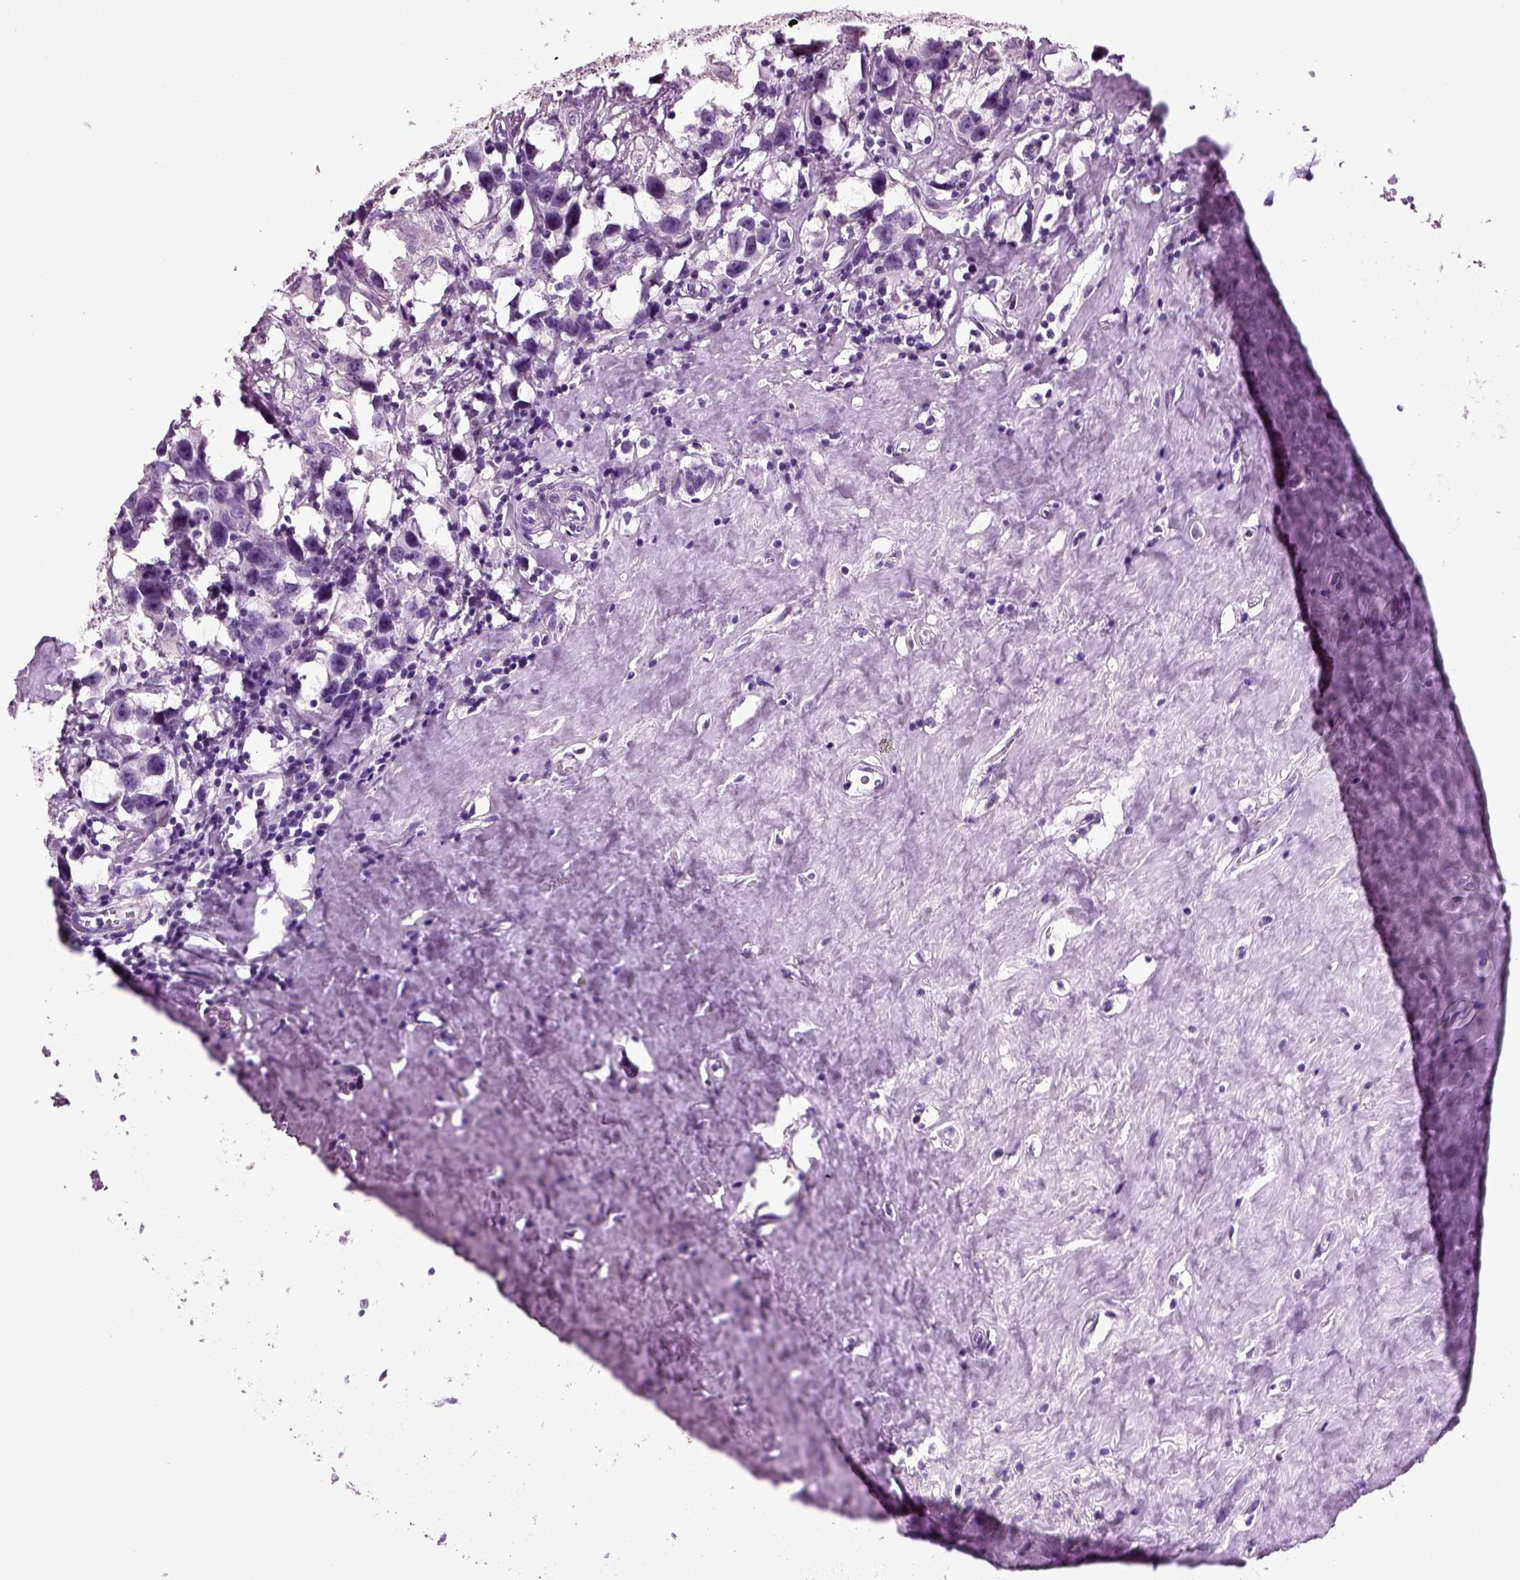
{"staining": {"intensity": "negative", "quantity": "none", "location": "none"}, "tissue": "testis cancer", "cell_type": "Tumor cells", "image_type": "cancer", "snomed": [{"axis": "morphology", "description": "Seminoma, NOS"}, {"axis": "topography", "description": "Testis"}], "caption": "Immunohistochemical staining of human testis seminoma demonstrates no significant expression in tumor cells.", "gene": "COL9A2", "patient": {"sex": "male", "age": 49}}